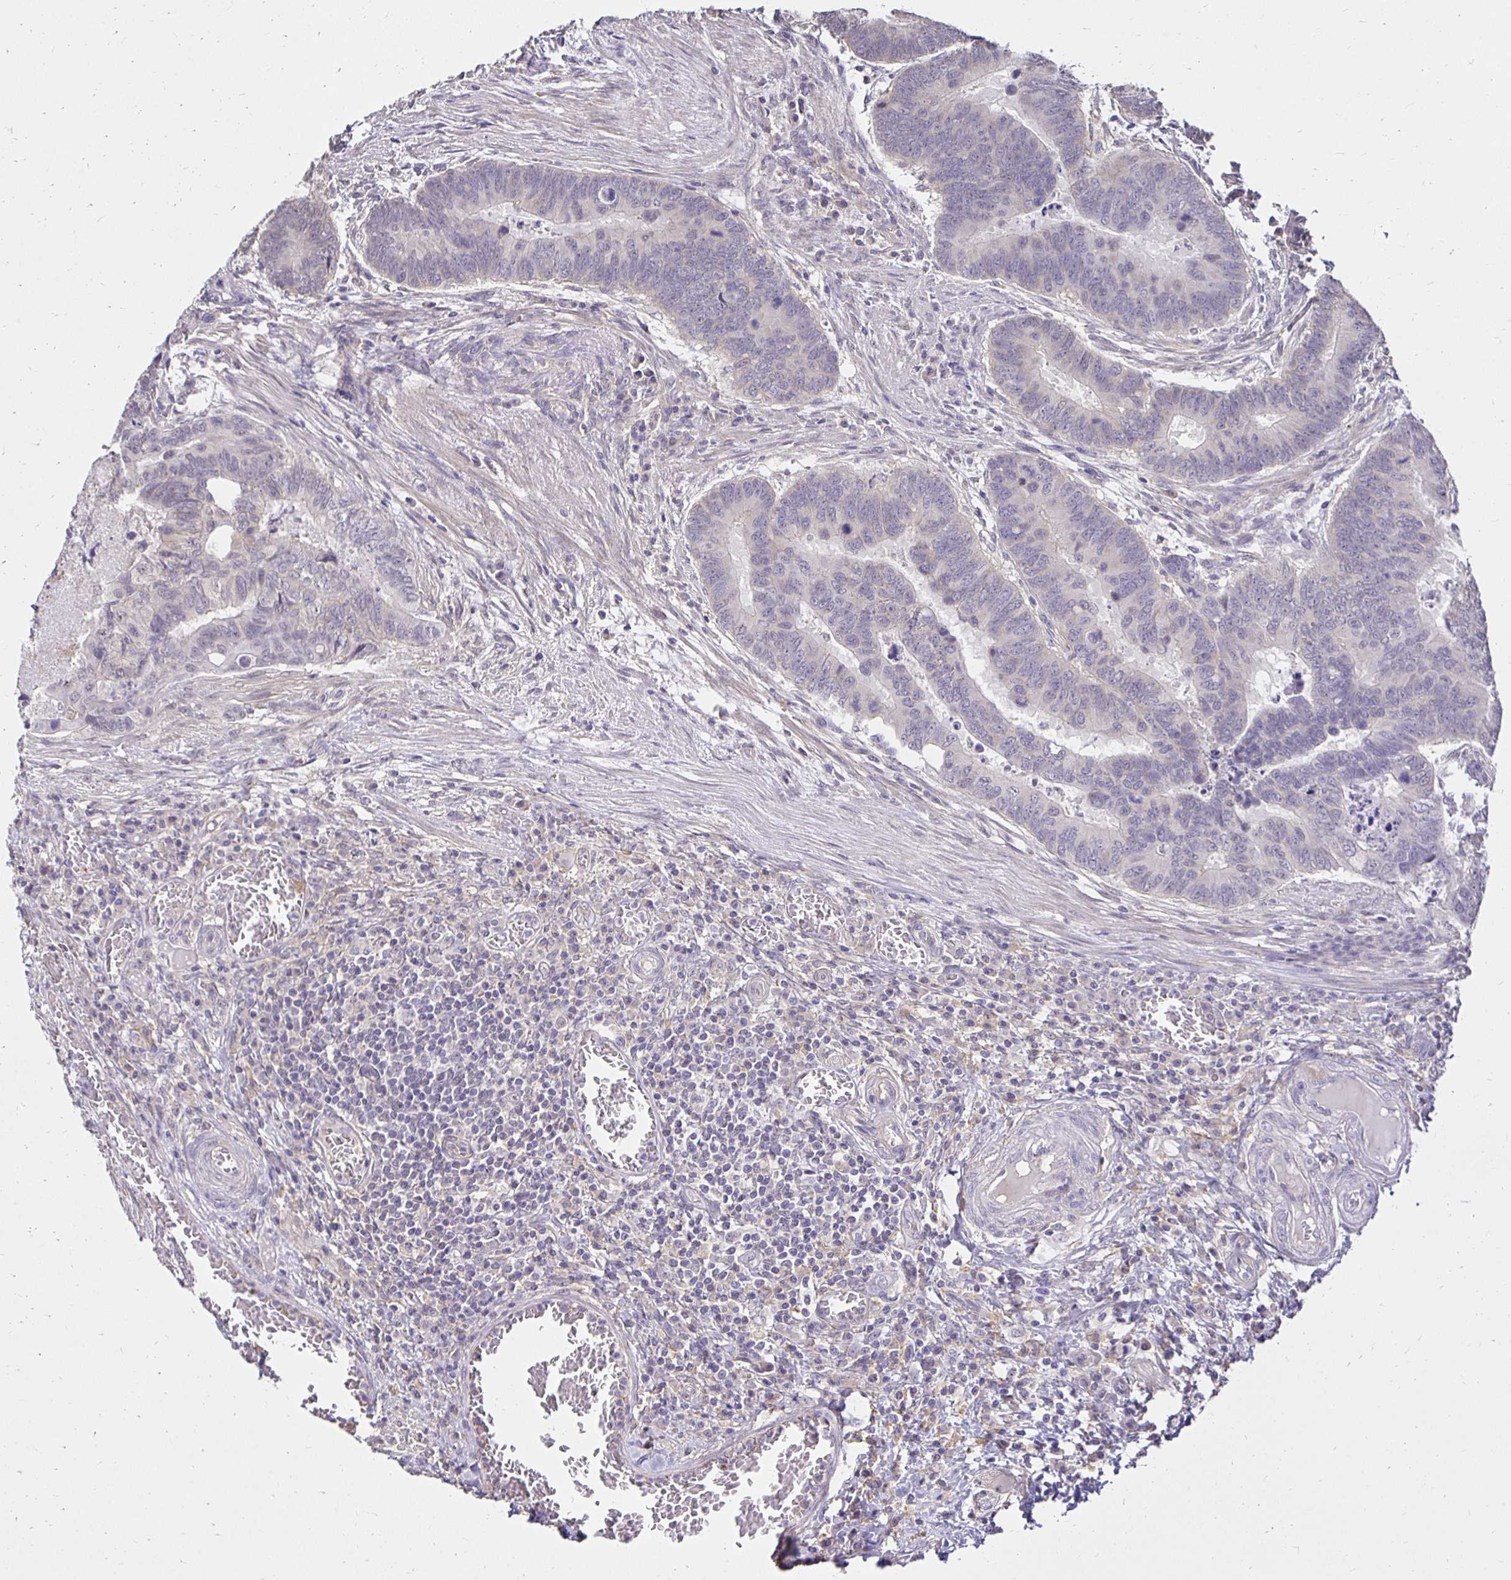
{"staining": {"intensity": "negative", "quantity": "none", "location": "none"}, "tissue": "colorectal cancer", "cell_type": "Tumor cells", "image_type": "cancer", "snomed": [{"axis": "morphology", "description": "Adenocarcinoma, NOS"}, {"axis": "topography", "description": "Colon"}], "caption": "Immunohistochemistry image of human colorectal cancer (adenocarcinoma) stained for a protein (brown), which demonstrates no staining in tumor cells.", "gene": "PNPLA3", "patient": {"sex": "male", "age": 62}}